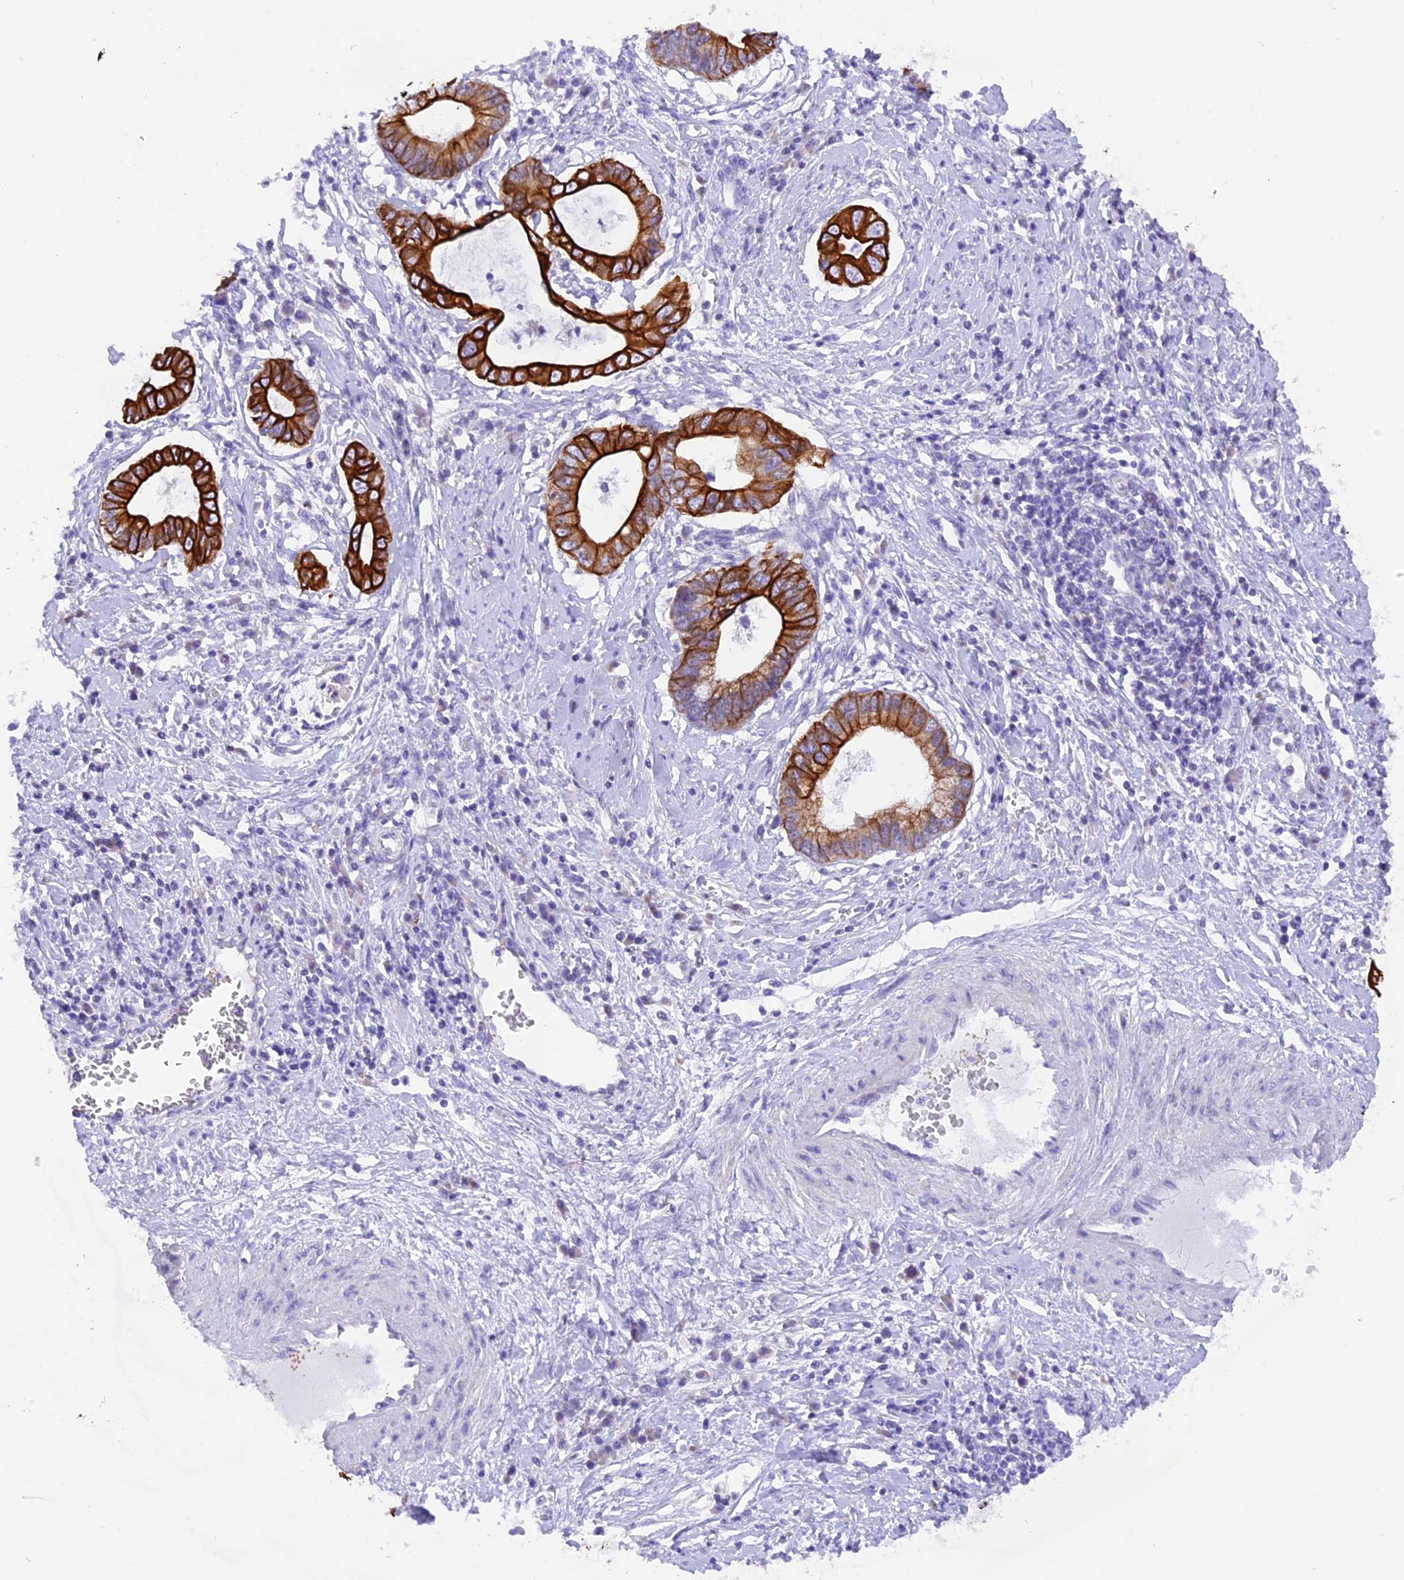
{"staining": {"intensity": "strong", "quantity": ">75%", "location": "cytoplasmic/membranous"}, "tissue": "cervical cancer", "cell_type": "Tumor cells", "image_type": "cancer", "snomed": [{"axis": "morphology", "description": "Adenocarcinoma, NOS"}, {"axis": "topography", "description": "Cervix"}], "caption": "Cervical adenocarcinoma tissue exhibits strong cytoplasmic/membranous staining in about >75% of tumor cells", "gene": "PKIA", "patient": {"sex": "female", "age": 44}}